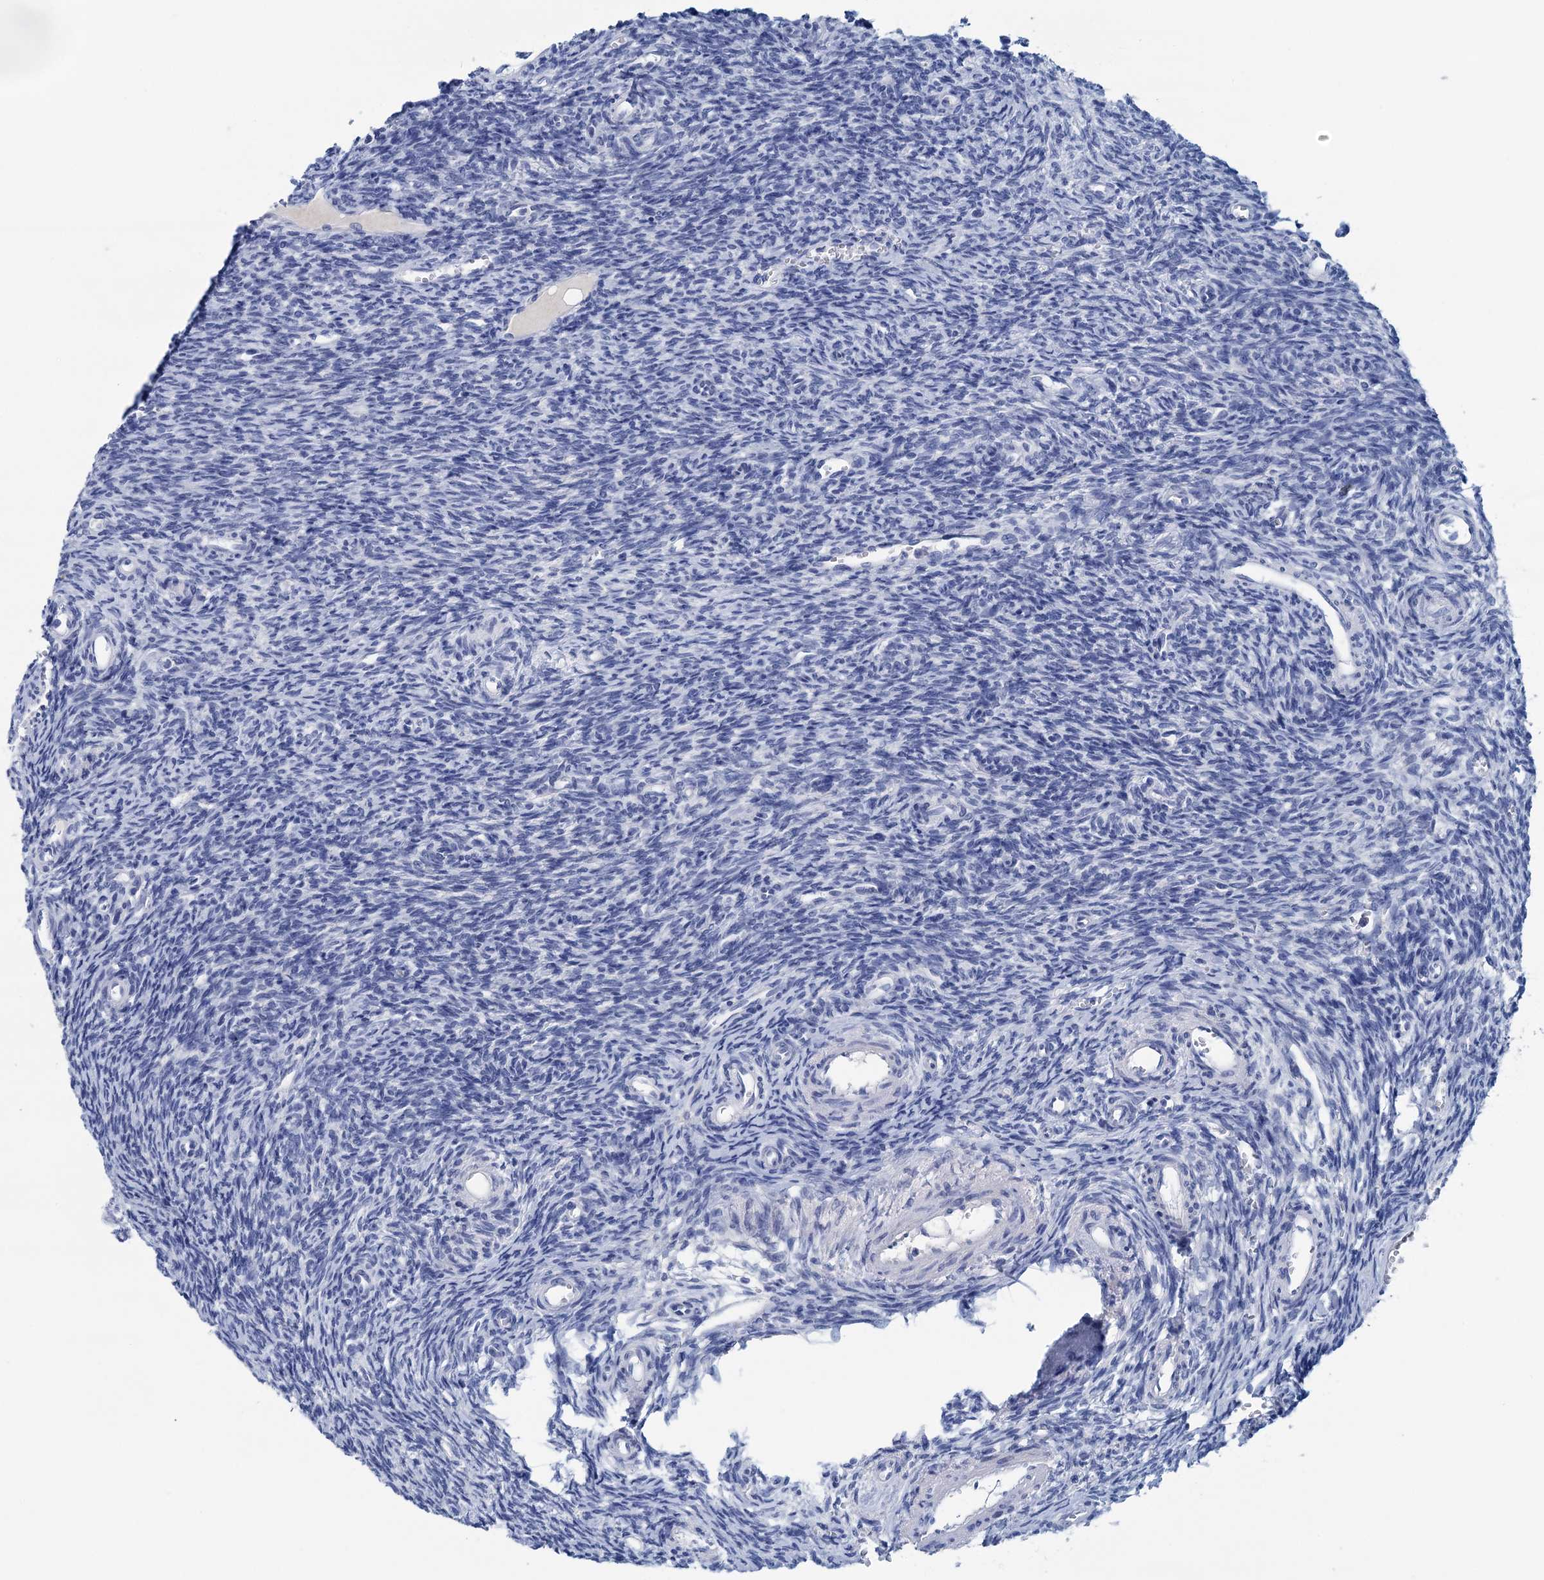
{"staining": {"intensity": "negative", "quantity": "none", "location": "none"}, "tissue": "ovary", "cell_type": "Ovarian stroma cells", "image_type": "normal", "snomed": [{"axis": "morphology", "description": "Normal tissue, NOS"}, {"axis": "topography", "description": "Ovary"}], "caption": "This is a image of immunohistochemistry (IHC) staining of benign ovary, which shows no staining in ovarian stroma cells.", "gene": "MYOZ3", "patient": {"sex": "female", "age": 39}}